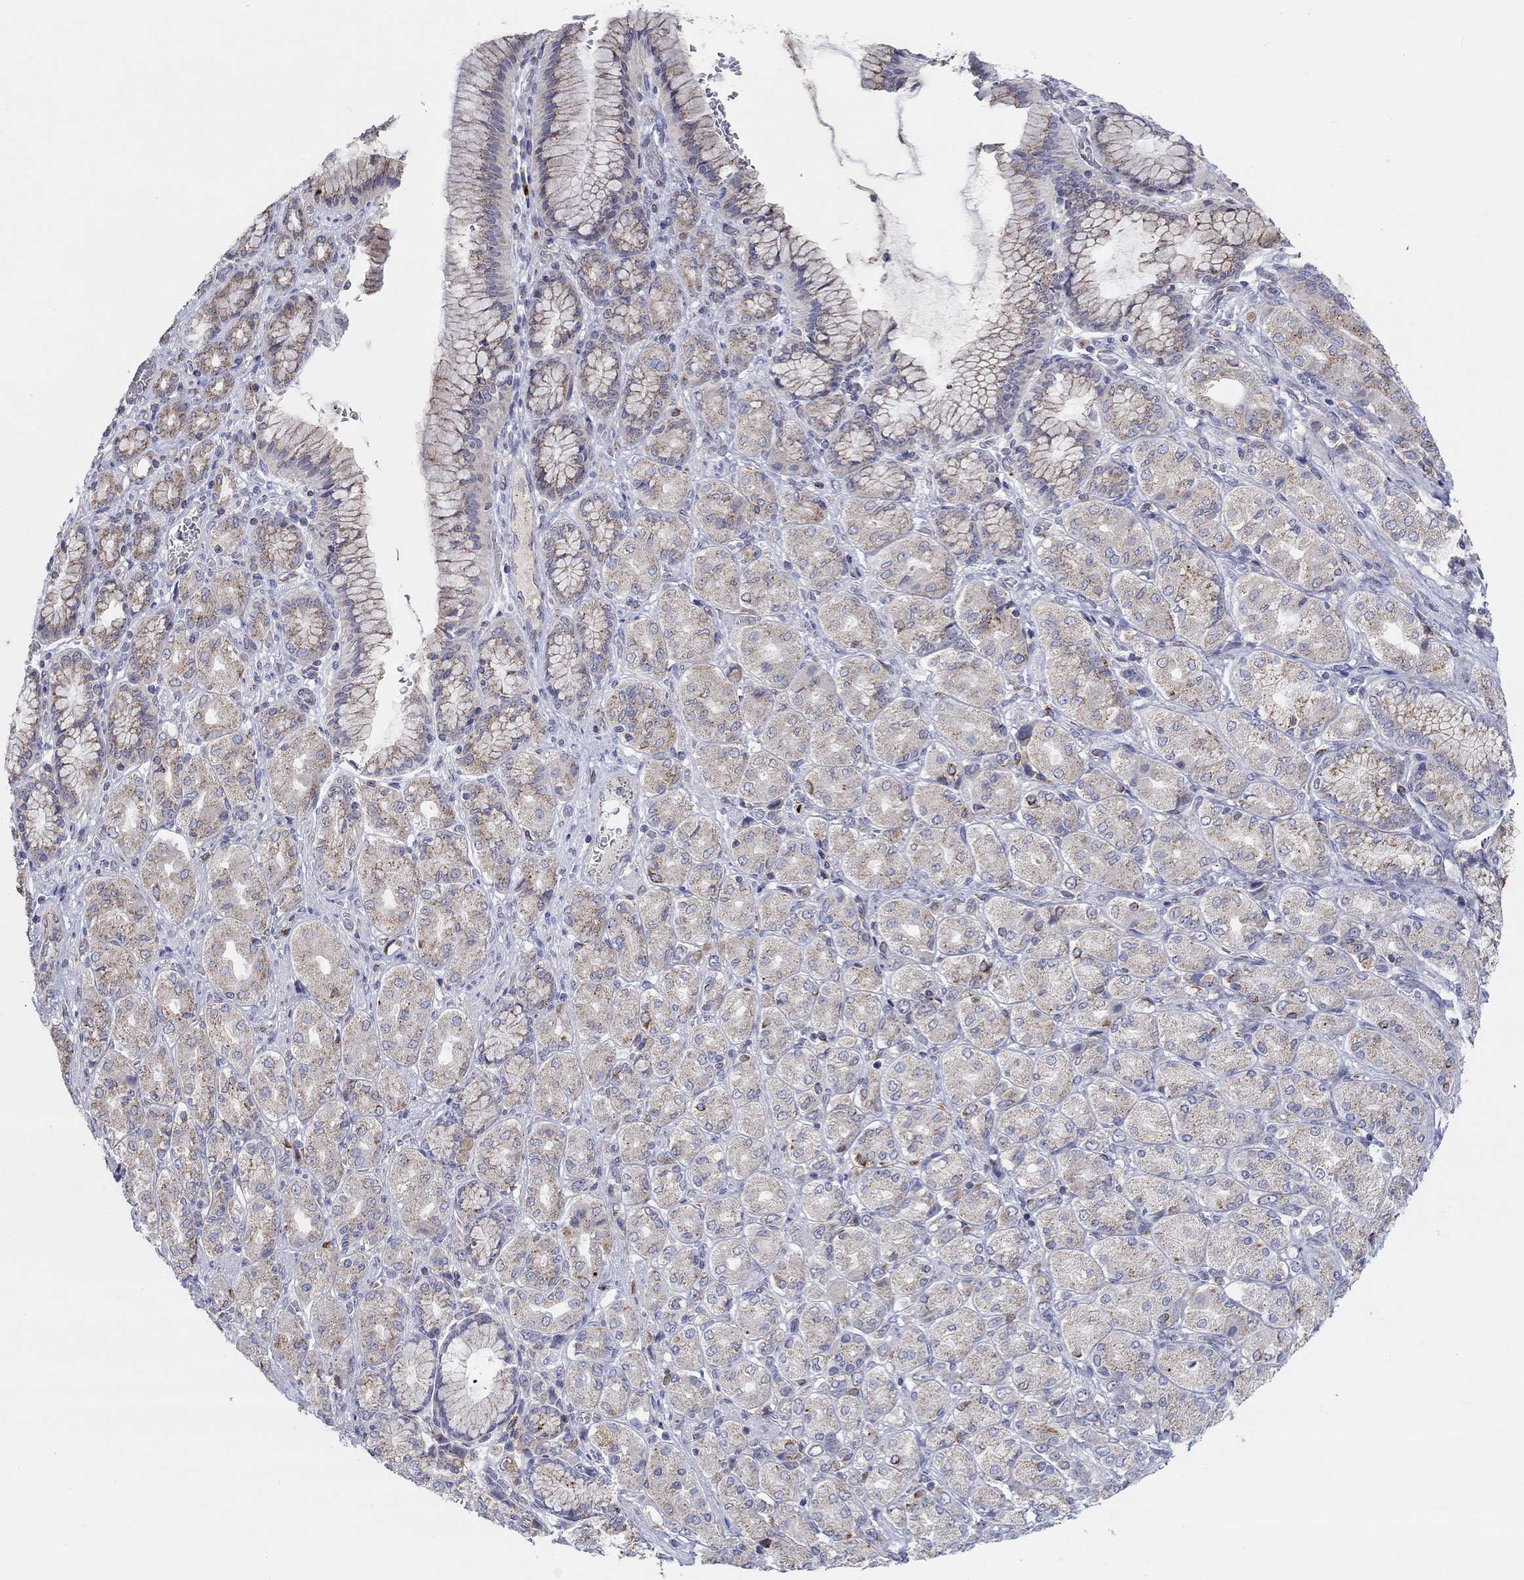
{"staining": {"intensity": "moderate", "quantity": "25%-75%", "location": "cytoplasmic/membranous"}, "tissue": "stomach cancer", "cell_type": "Tumor cells", "image_type": "cancer", "snomed": [{"axis": "morphology", "description": "Normal tissue, NOS"}, {"axis": "morphology", "description": "Adenocarcinoma, NOS"}, {"axis": "morphology", "description": "Adenocarcinoma, High grade"}, {"axis": "topography", "description": "Stomach, upper"}, {"axis": "topography", "description": "Stomach"}], "caption": "A brown stain highlights moderate cytoplasmic/membranous positivity of a protein in human stomach adenocarcinoma (high-grade) tumor cells.", "gene": "BCO2", "patient": {"sex": "female", "age": 65}}